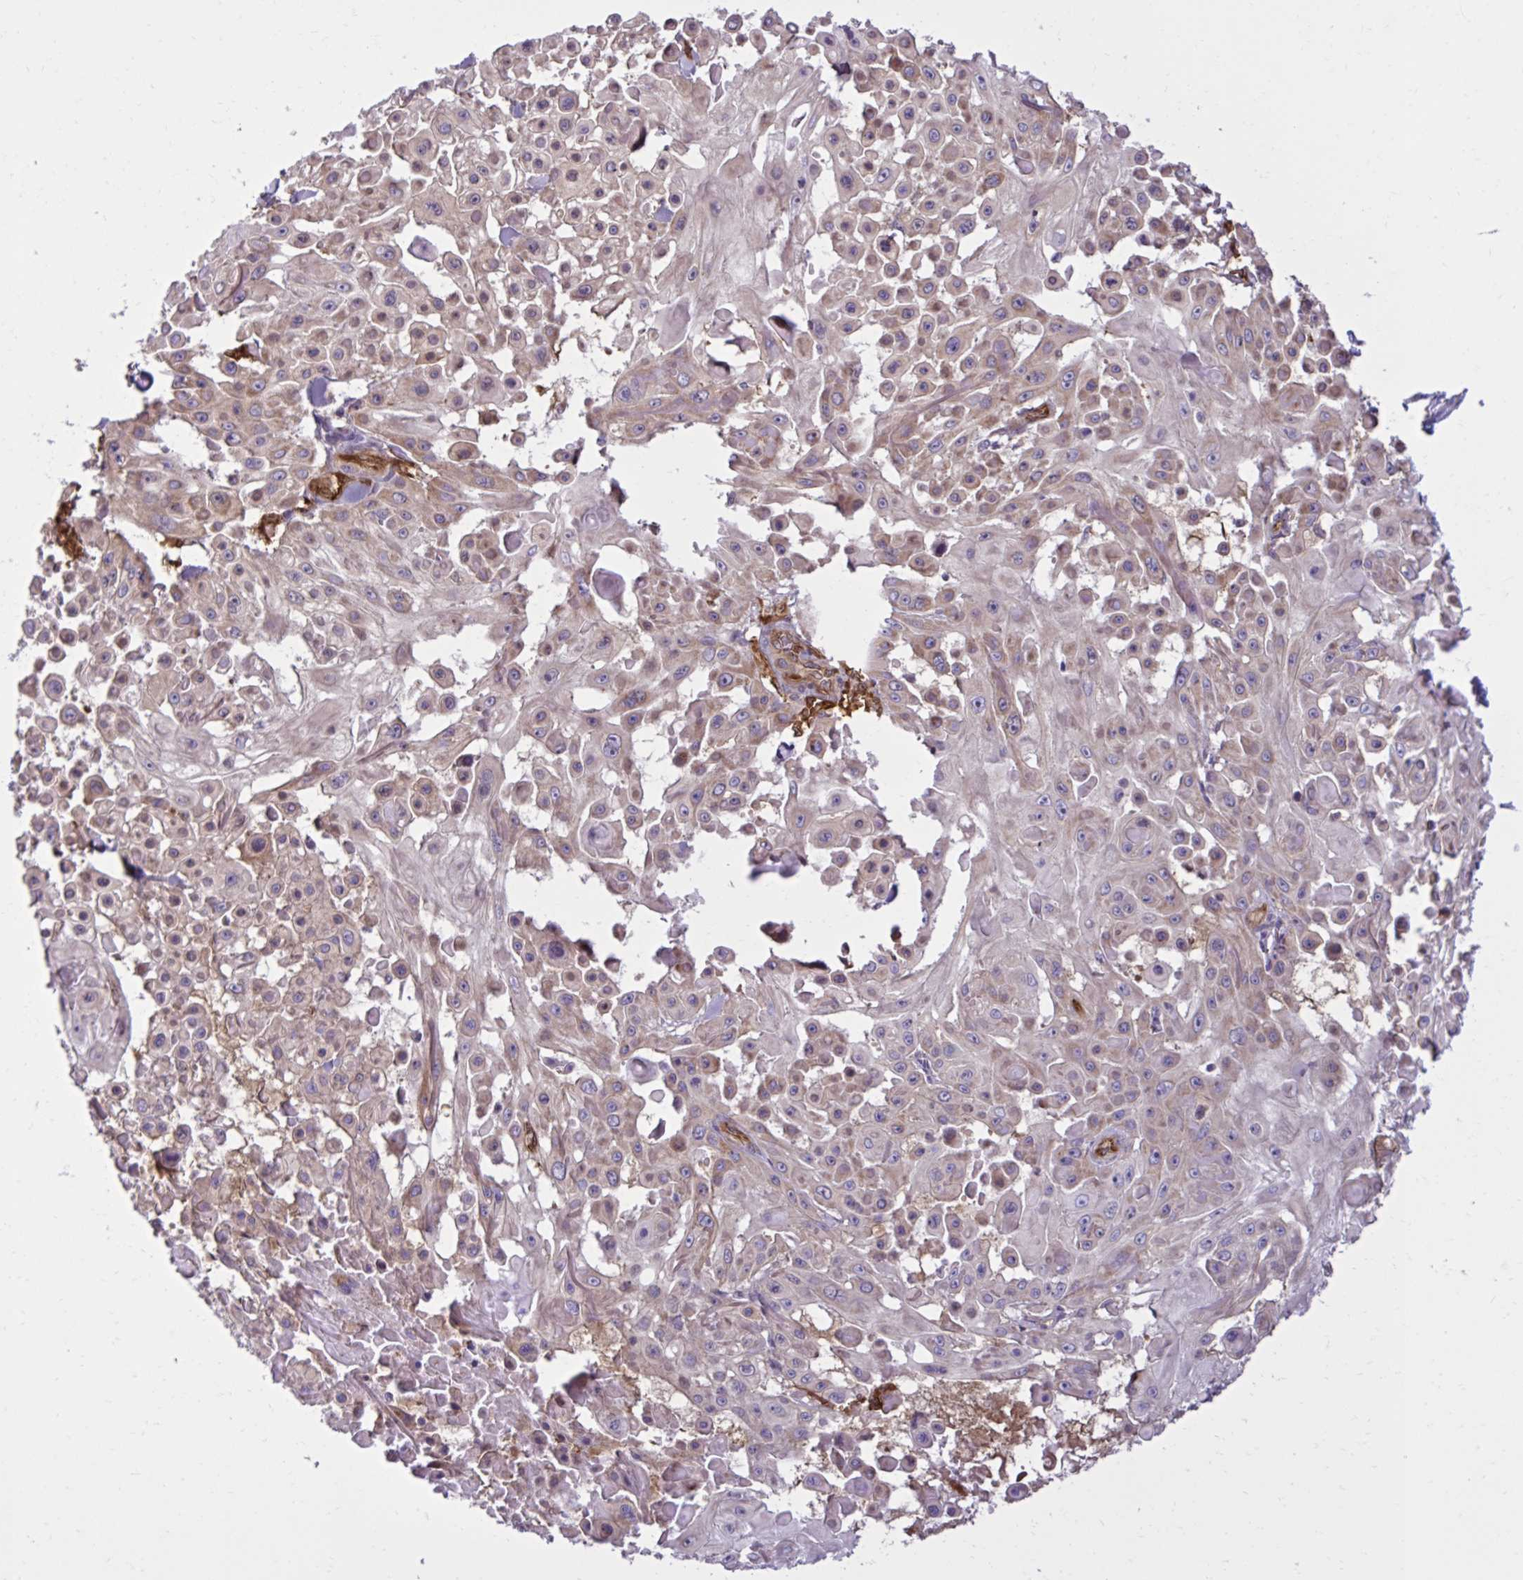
{"staining": {"intensity": "weak", "quantity": "25%-75%", "location": "cytoplasmic/membranous"}, "tissue": "skin cancer", "cell_type": "Tumor cells", "image_type": "cancer", "snomed": [{"axis": "morphology", "description": "Squamous cell carcinoma, NOS"}, {"axis": "topography", "description": "Skin"}], "caption": "Weak cytoplasmic/membranous protein expression is appreciated in about 25%-75% of tumor cells in skin cancer (squamous cell carcinoma).", "gene": "LIMS1", "patient": {"sex": "male", "age": 91}}